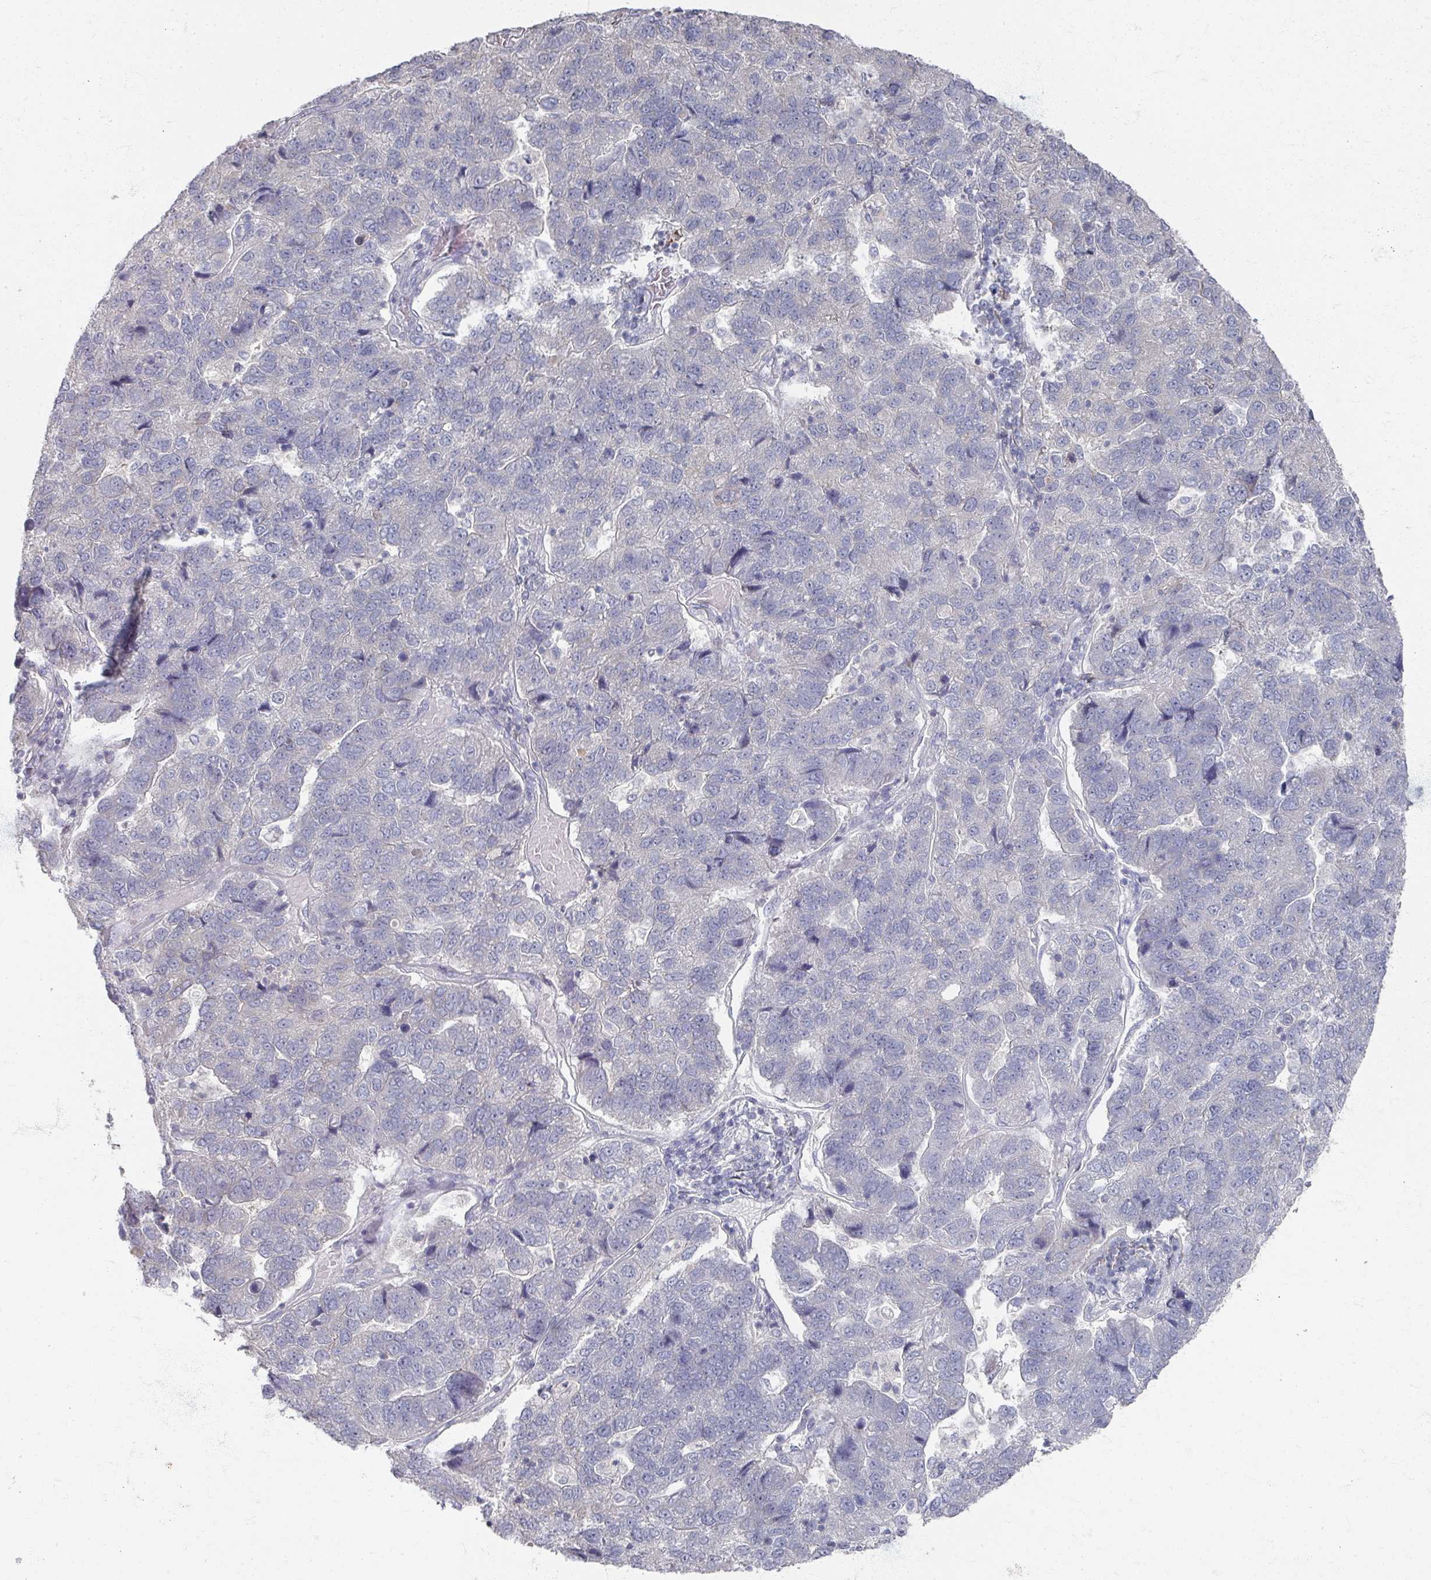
{"staining": {"intensity": "negative", "quantity": "none", "location": "none"}, "tissue": "pancreatic cancer", "cell_type": "Tumor cells", "image_type": "cancer", "snomed": [{"axis": "morphology", "description": "Adenocarcinoma, NOS"}, {"axis": "topography", "description": "Pancreas"}], "caption": "Human pancreatic adenocarcinoma stained for a protein using immunohistochemistry (IHC) reveals no staining in tumor cells.", "gene": "TTYH3", "patient": {"sex": "female", "age": 61}}